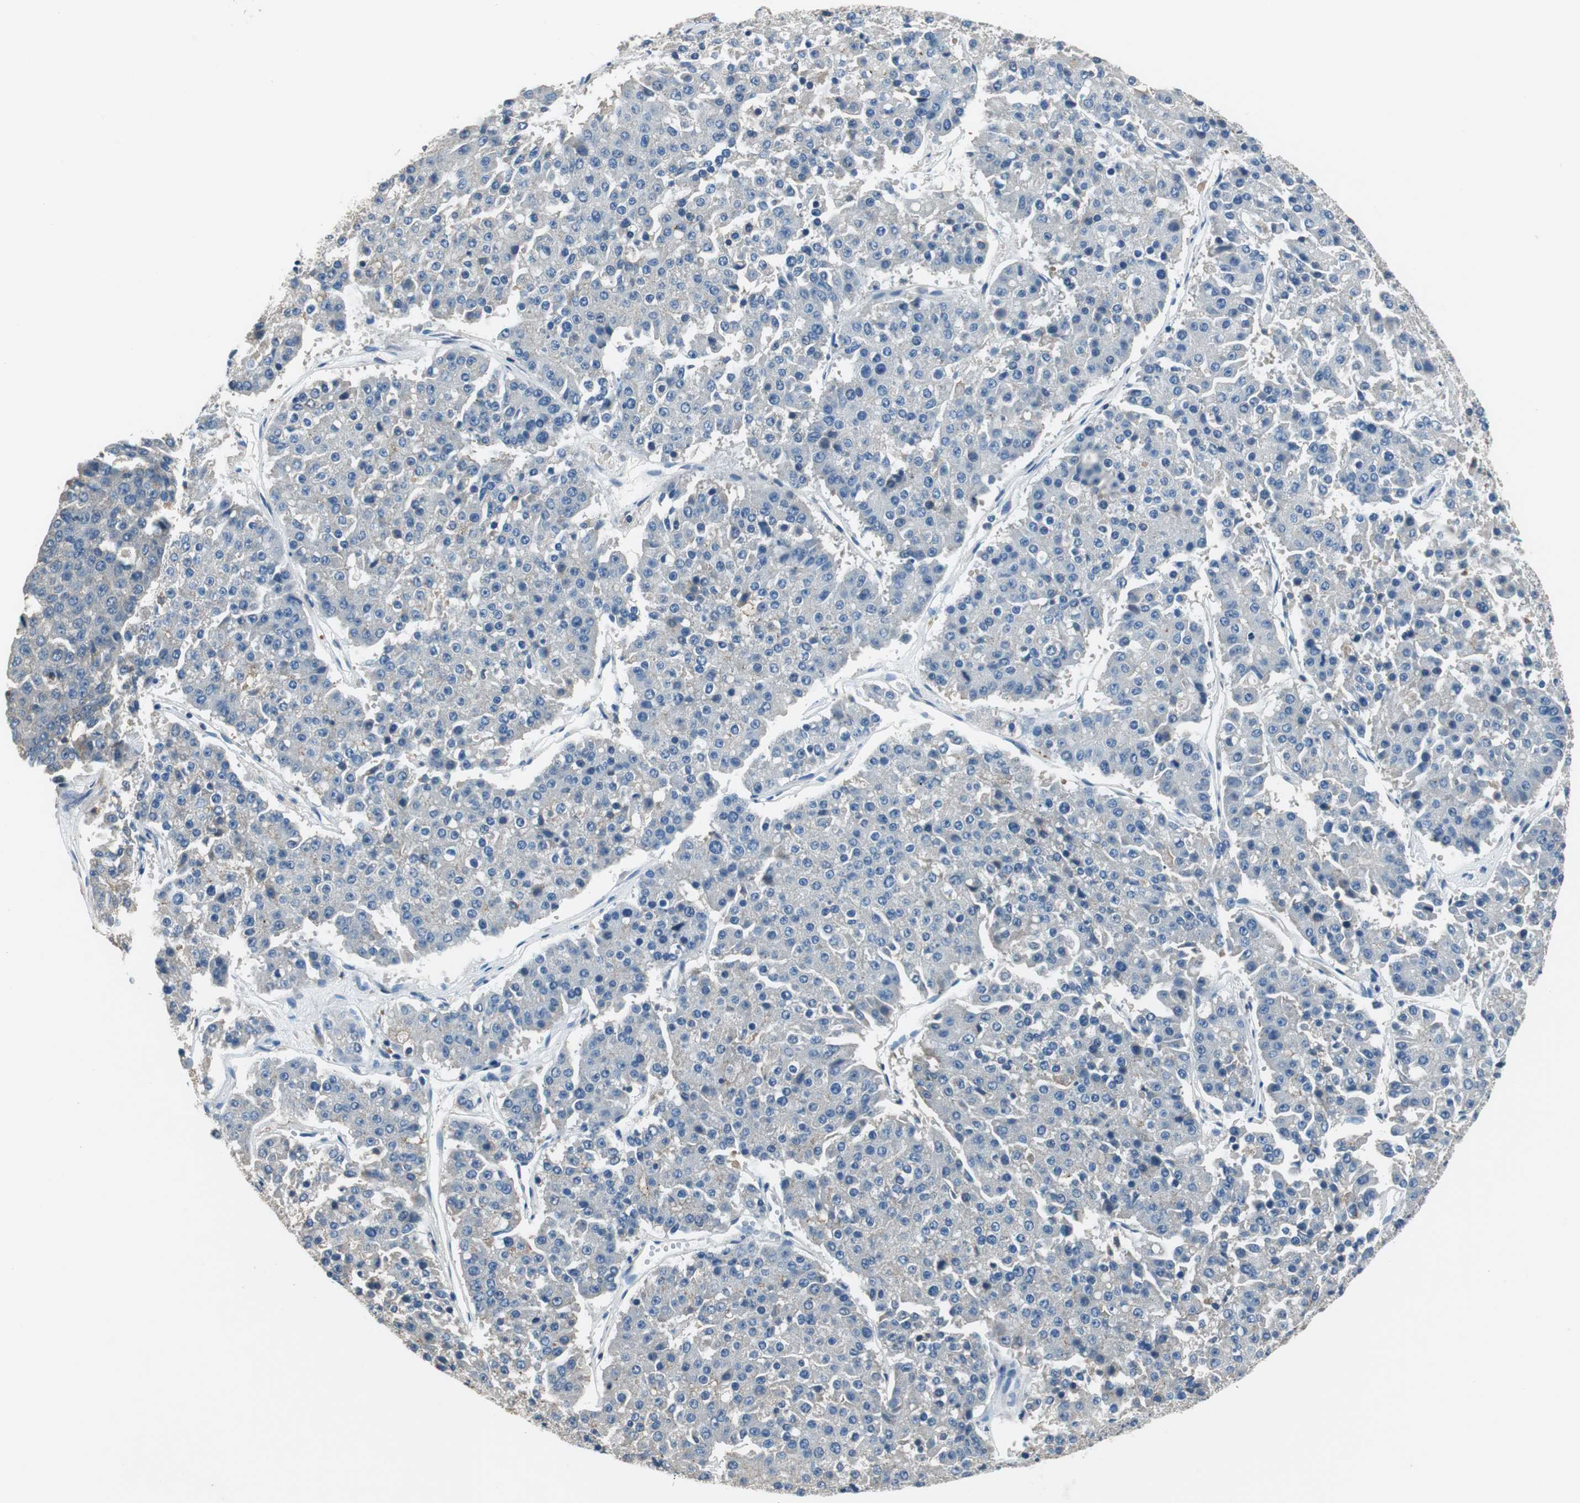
{"staining": {"intensity": "negative", "quantity": "none", "location": "none"}, "tissue": "pancreatic cancer", "cell_type": "Tumor cells", "image_type": "cancer", "snomed": [{"axis": "morphology", "description": "Adenocarcinoma, NOS"}, {"axis": "topography", "description": "Pancreas"}], "caption": "Photomicrograph shows no protein expression in tumor cells of pancreatic cancer tissue.", "gene": "PRKCA", "patient": {"sex": "male", "age": 50}}